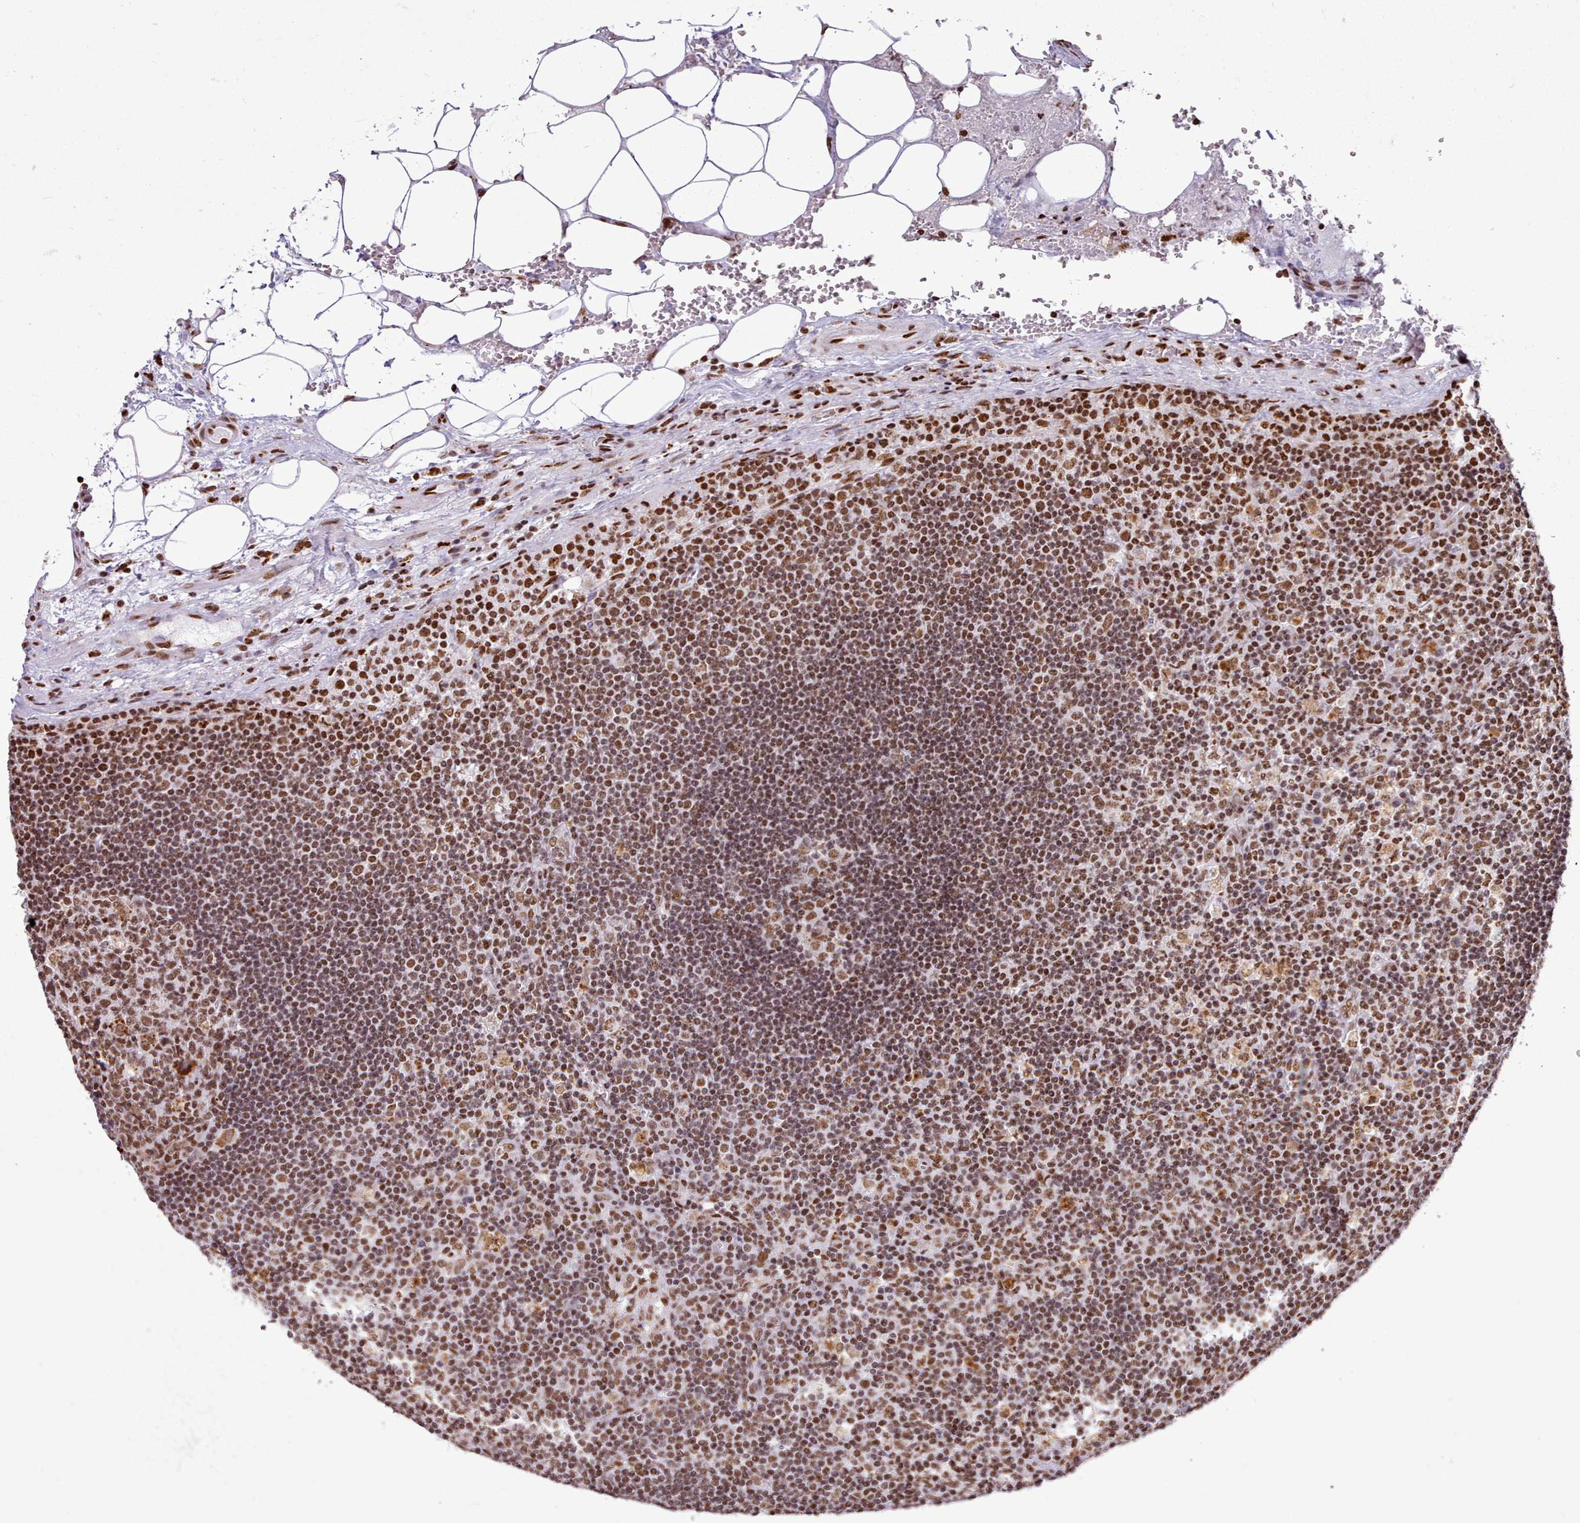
{"staining": {"intensity": "moderate", "quantity": ">75%", "location": "nuclear"}, "tissue": "lymph node", "cell_type": "Germinal center cells", "image_type": "normal", "snomed": [{"axis": "morphology", "description": "Normal tissue, NOS"}, {"axis": "topography", "description": "Lymph node"}], "caption": "Immunohistochemistry (DAB (3,3'-diaminobenzidine)) staining of benign lymph node displays moderate nuclear protein positivity in about >75% of germinal center cells.", "gene": "TAF15", "patient": {"sex": "male", "age": 58}}